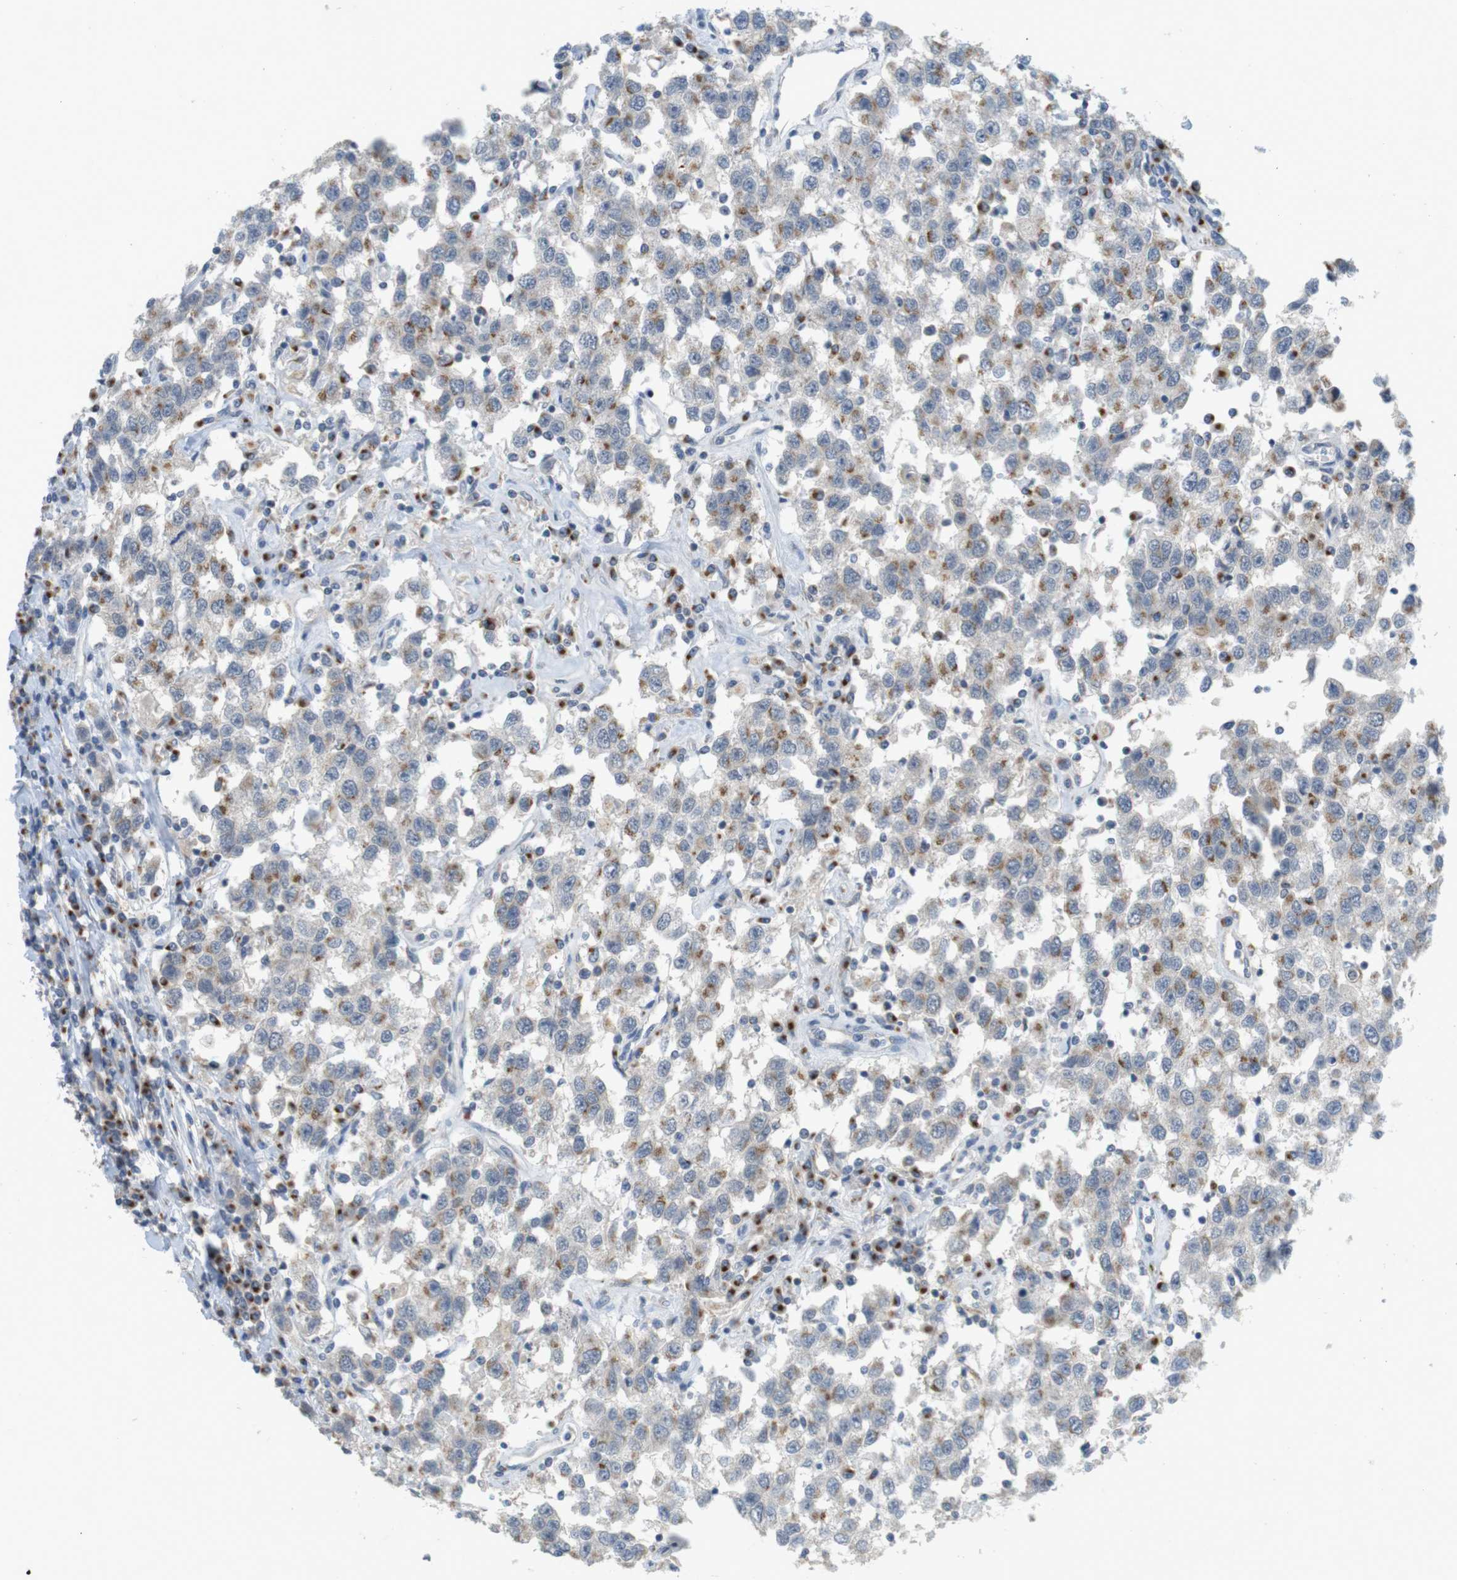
{"staining": {"intensity": "moderate", "quantity": "25%-75%", "location": "cytoplasmic/membranous"}, "tissue": "testis cancer", "cell_type": "Tumor cells", "image_type": "cancer", "snomed": [{"axis": "morphology", "description": "Seminoma, NOS"}, {"axis": "topography", "description": "Testis"}], "caption": "This is an image of IHC staining of seminoma (testis), which shows moderate expression in the cytoplasmic/membranous of tumor cells.", "gene": "YIPF3", "patient": {"sex": "male", "age": 41}}